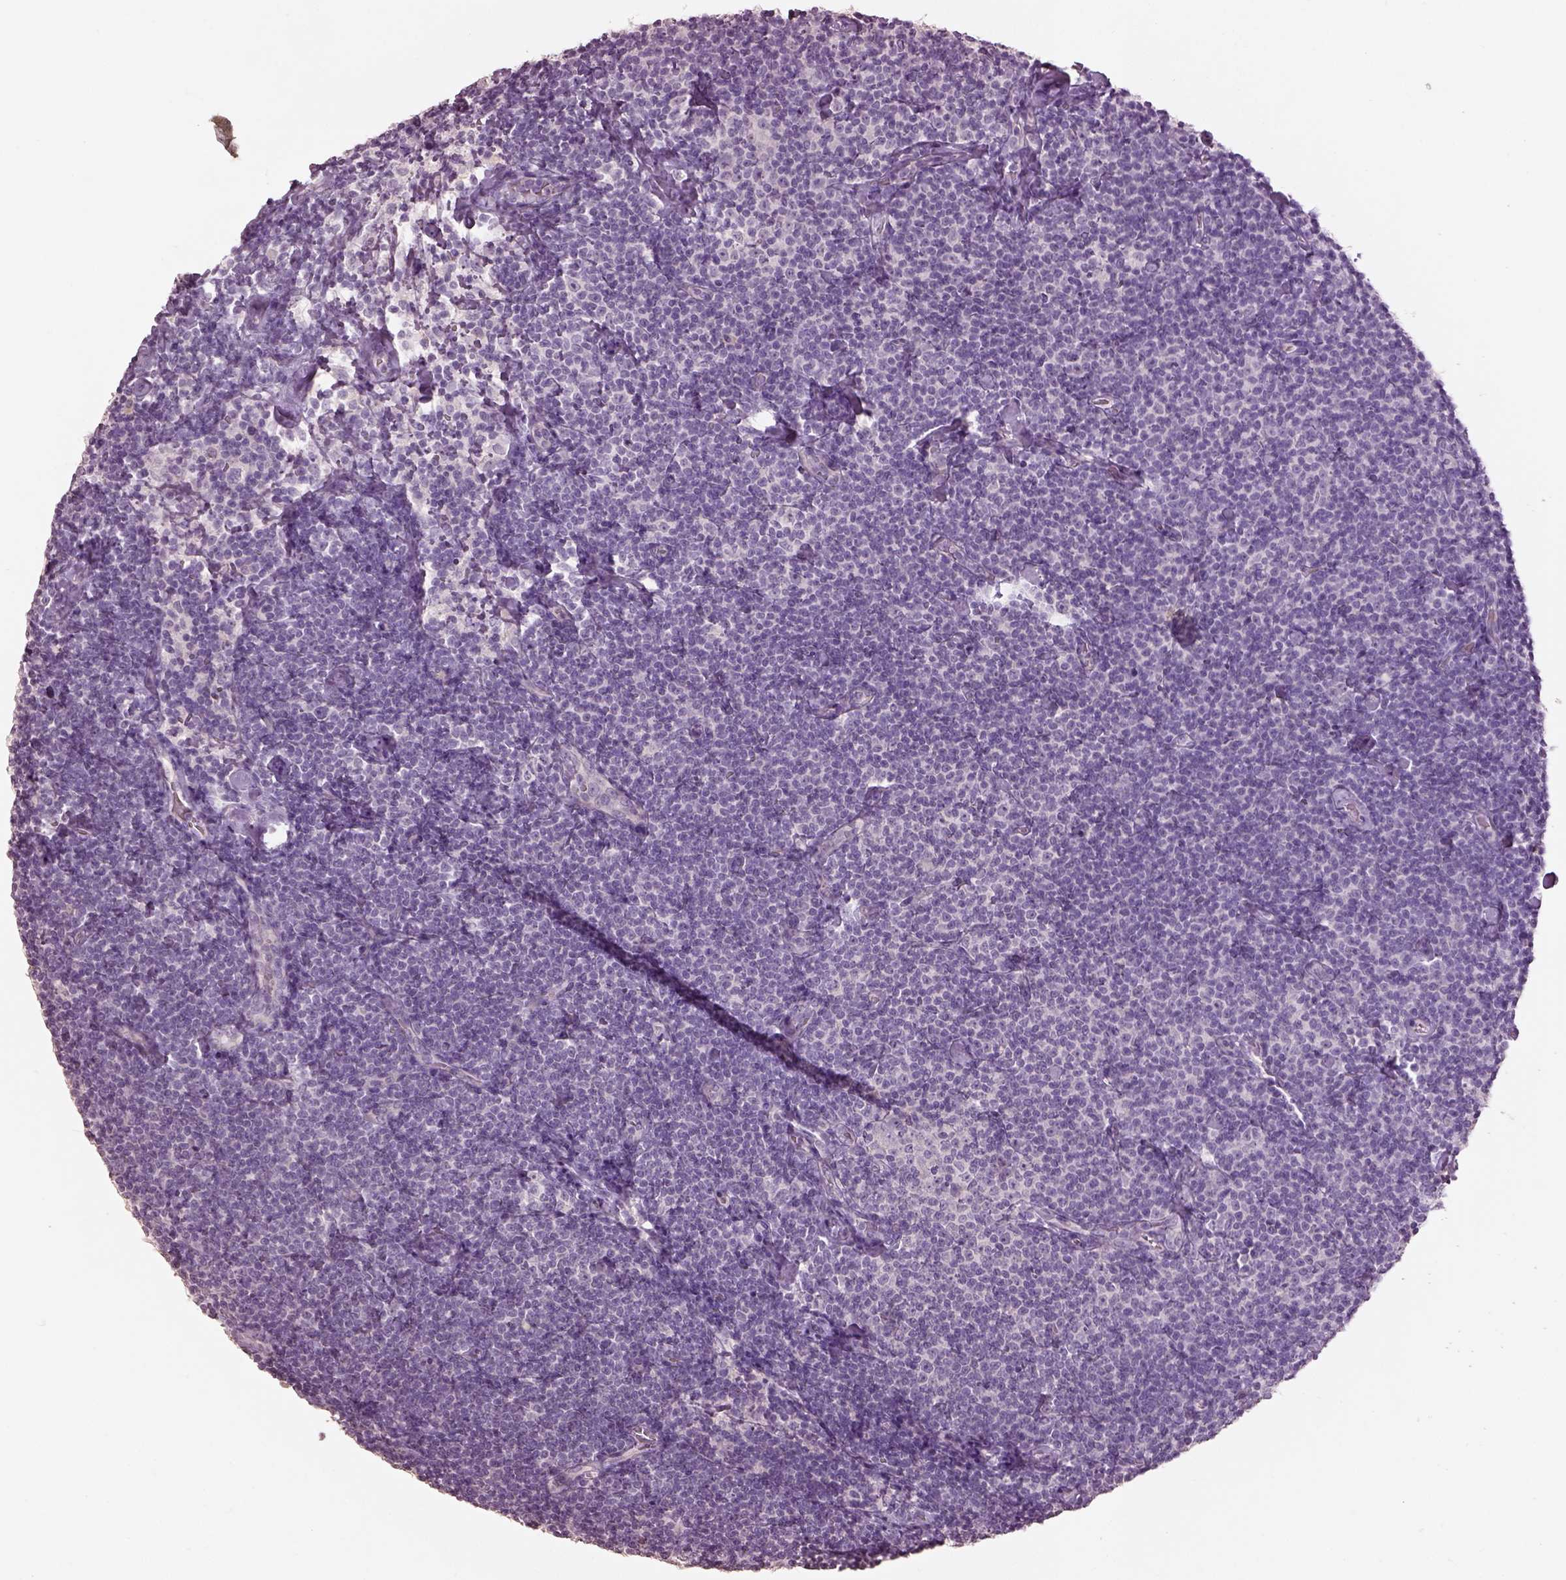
{"staining": {"intensity": "negative", "quantity": "none", "location": "none"}, "tissue": "lymphoma", "cell_type": "Tumor cells", "image_type": "cancer", "snomed": [{"axis": "morphology", "description": "Malignant lymphoma, non-Hodgkin's type, Low grade"}, {"axis": "topography", "description": "Lymph node"}], "caption": "Protein analysis of low-grade malignant lymphoma, non-Hodgkin's type reveals no significant positivity in tumor cells.", "gene": "KCNIP3", "patient": {"sex": "male", "age": 81}}